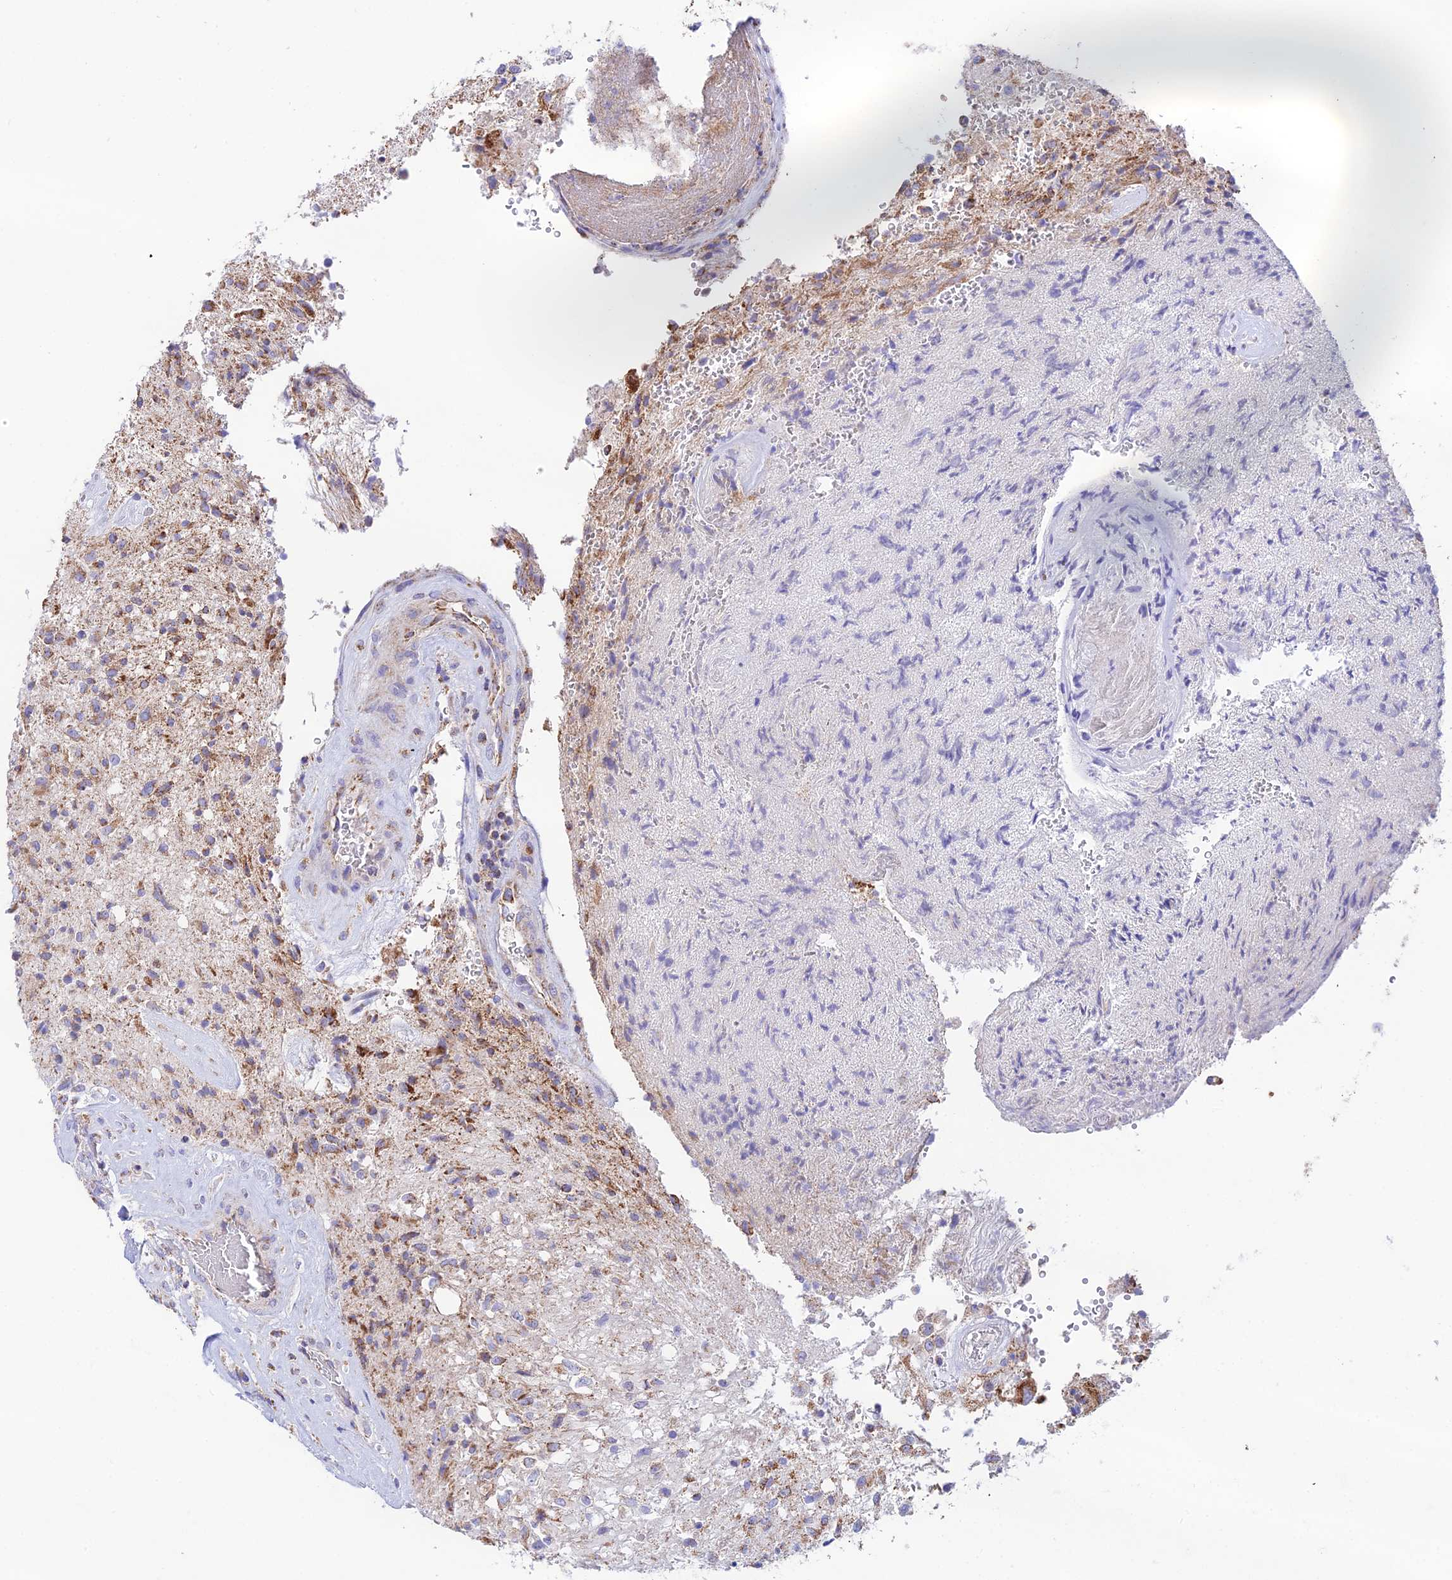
{"staining": {"intensity": "moderate", "quantity": "25%-75%", "location": "cytoplasmic/membranous"}, "tissue": "glioma", "cell_type": "Tumor cells", "image_type": "cancer", "snomed": [{"axis": "morphology", "description": "Glioma, malignant, High grade"}, {"axis": "topography", "description": "Brain"}], "caption": "A high-resolution micrograph shows immunohistochemistry staining of malignant high-grade glioma, which demonstrates moderate cytoplasmic/membranous expression in about 25%-75% of tumor cells.", "gene": "HSDL2", "patient": {"sex": "male", "age": 56}}